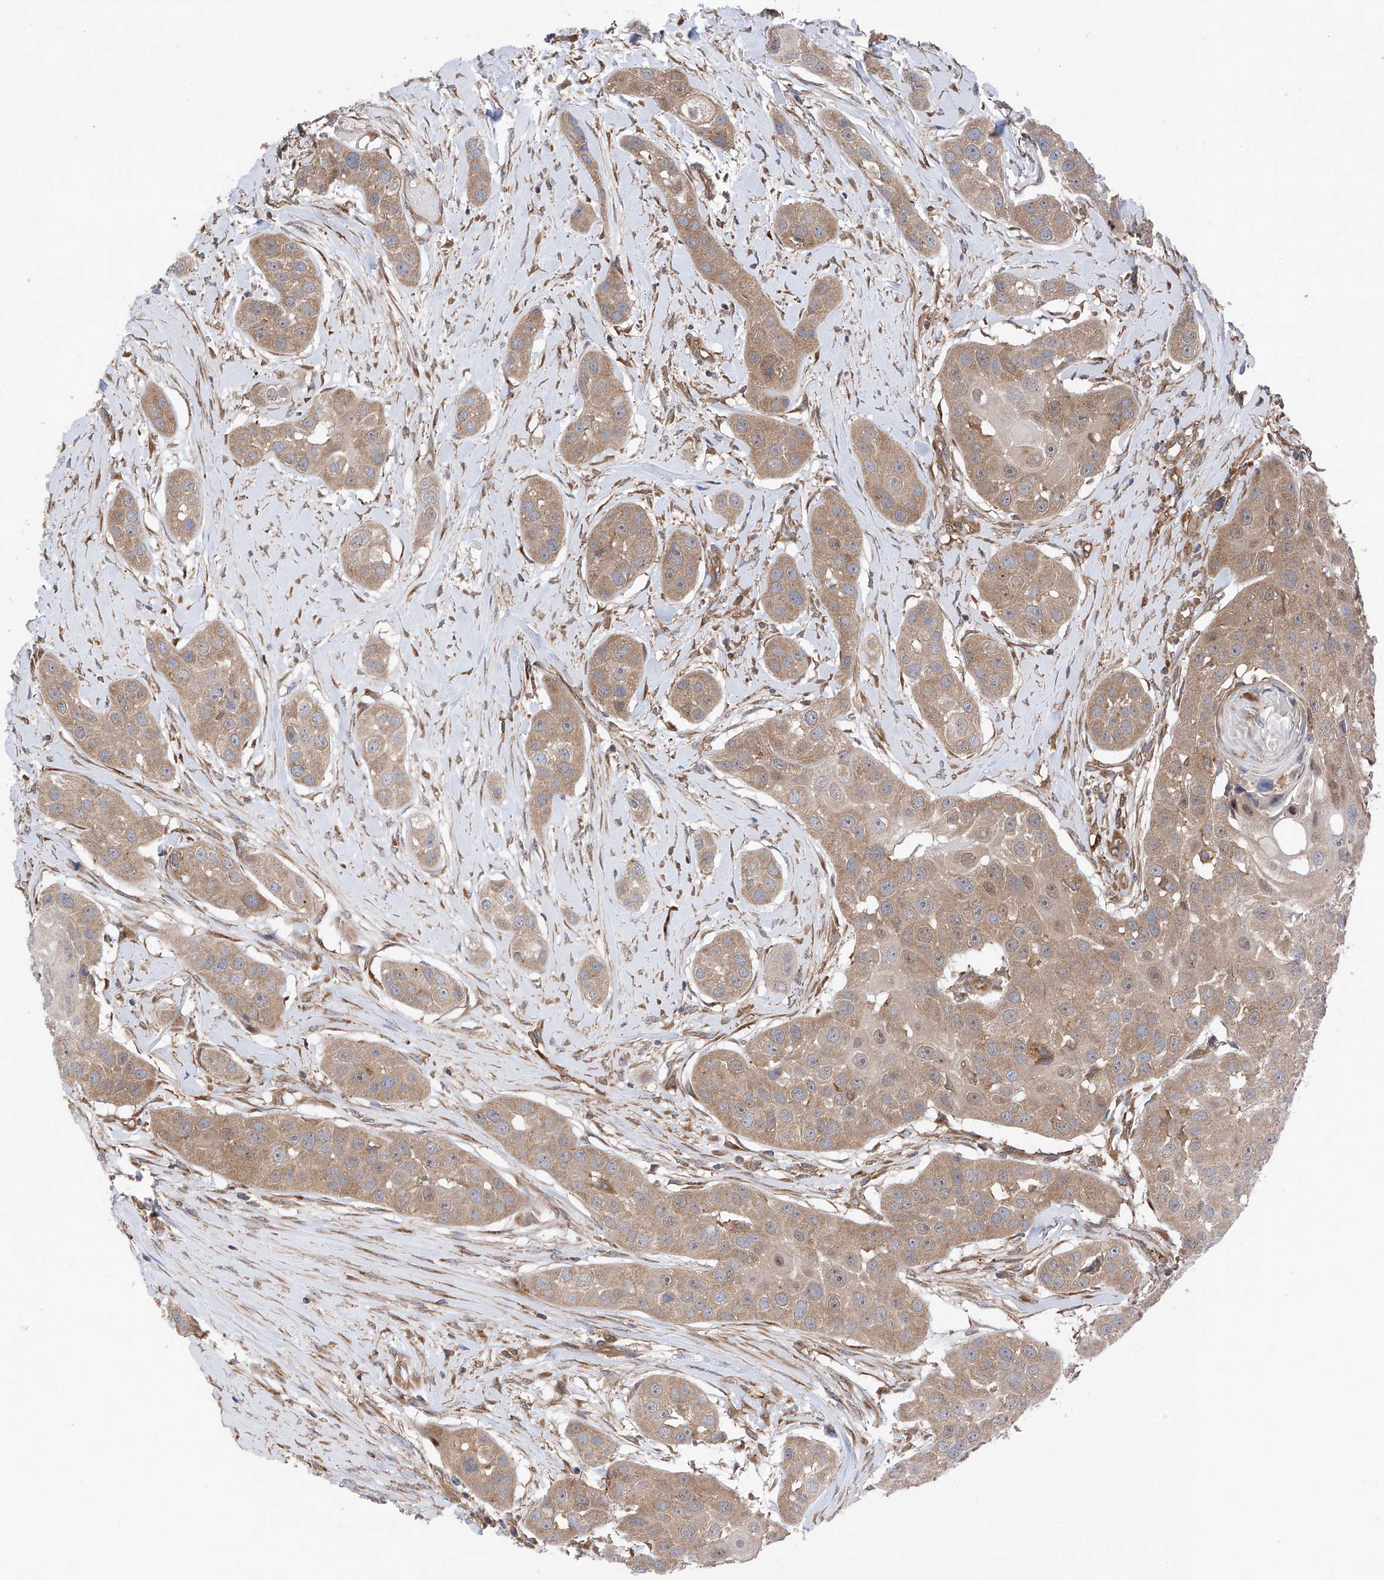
{"staining": {"intensity": "weak", "quantity": ">75%", "location": "cytoplasmic/membranous"}, "tissue": "head and neck cancer", "cell_type": "Tumor cells", "image_type": "cancer", "snomed": [{"axis": "morphology", "description": "Normal tissue, NOS"}, {"axis": "morphology", "description": "Squamous cell carcinoma, NOS"}, {"axis": "topography", "description": "Skeletal muscle"}, {"axis": "topography", "description": "Head-Neck"}], "caption": "A brown stain shows weak cytoplasmic/membranous expression of a protein in head and neck squamous cell carcinoma tumor cells.", "gene": "CHPF", "patient": {"sex": "male", "age": 51}}